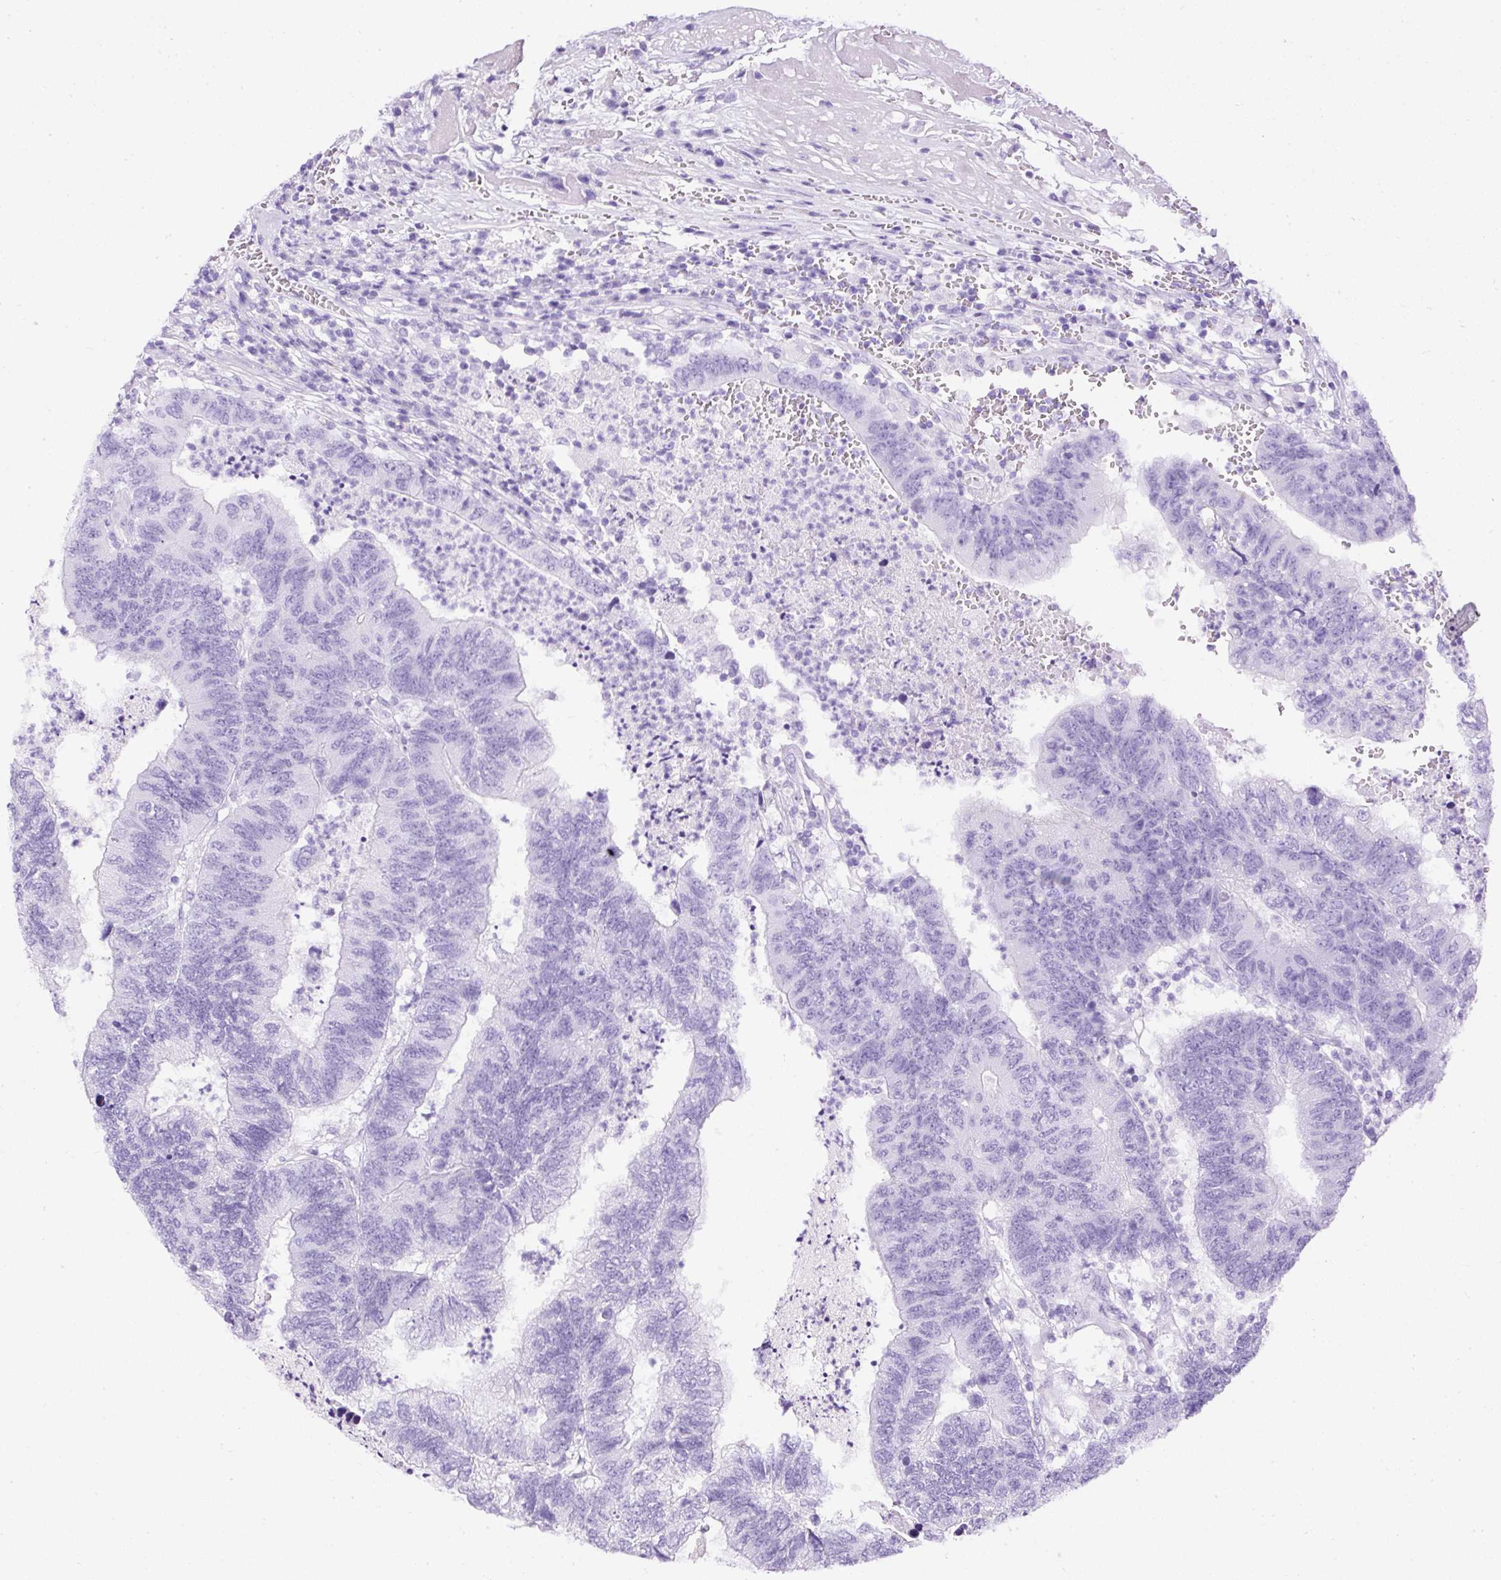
{"staining": {"intensity": "negative", "quantity": "none", "location": "none"}, "tissue": "colorectal cancer", "cell_type": "Tumor cells", "image_type": "cancer", "snomed": [{"axis": "morphology", "description": "Adenocarcinoma, NOS"}, {"axis": "topography", "description": "Colon"}], "caption": "Immunohistochemistry (IHC) of human colorectal adenocarcinoma demonstrates no positivity in tumor cells.", "gene": "NTS", "patient": {"sex": "female", "age": 48}}